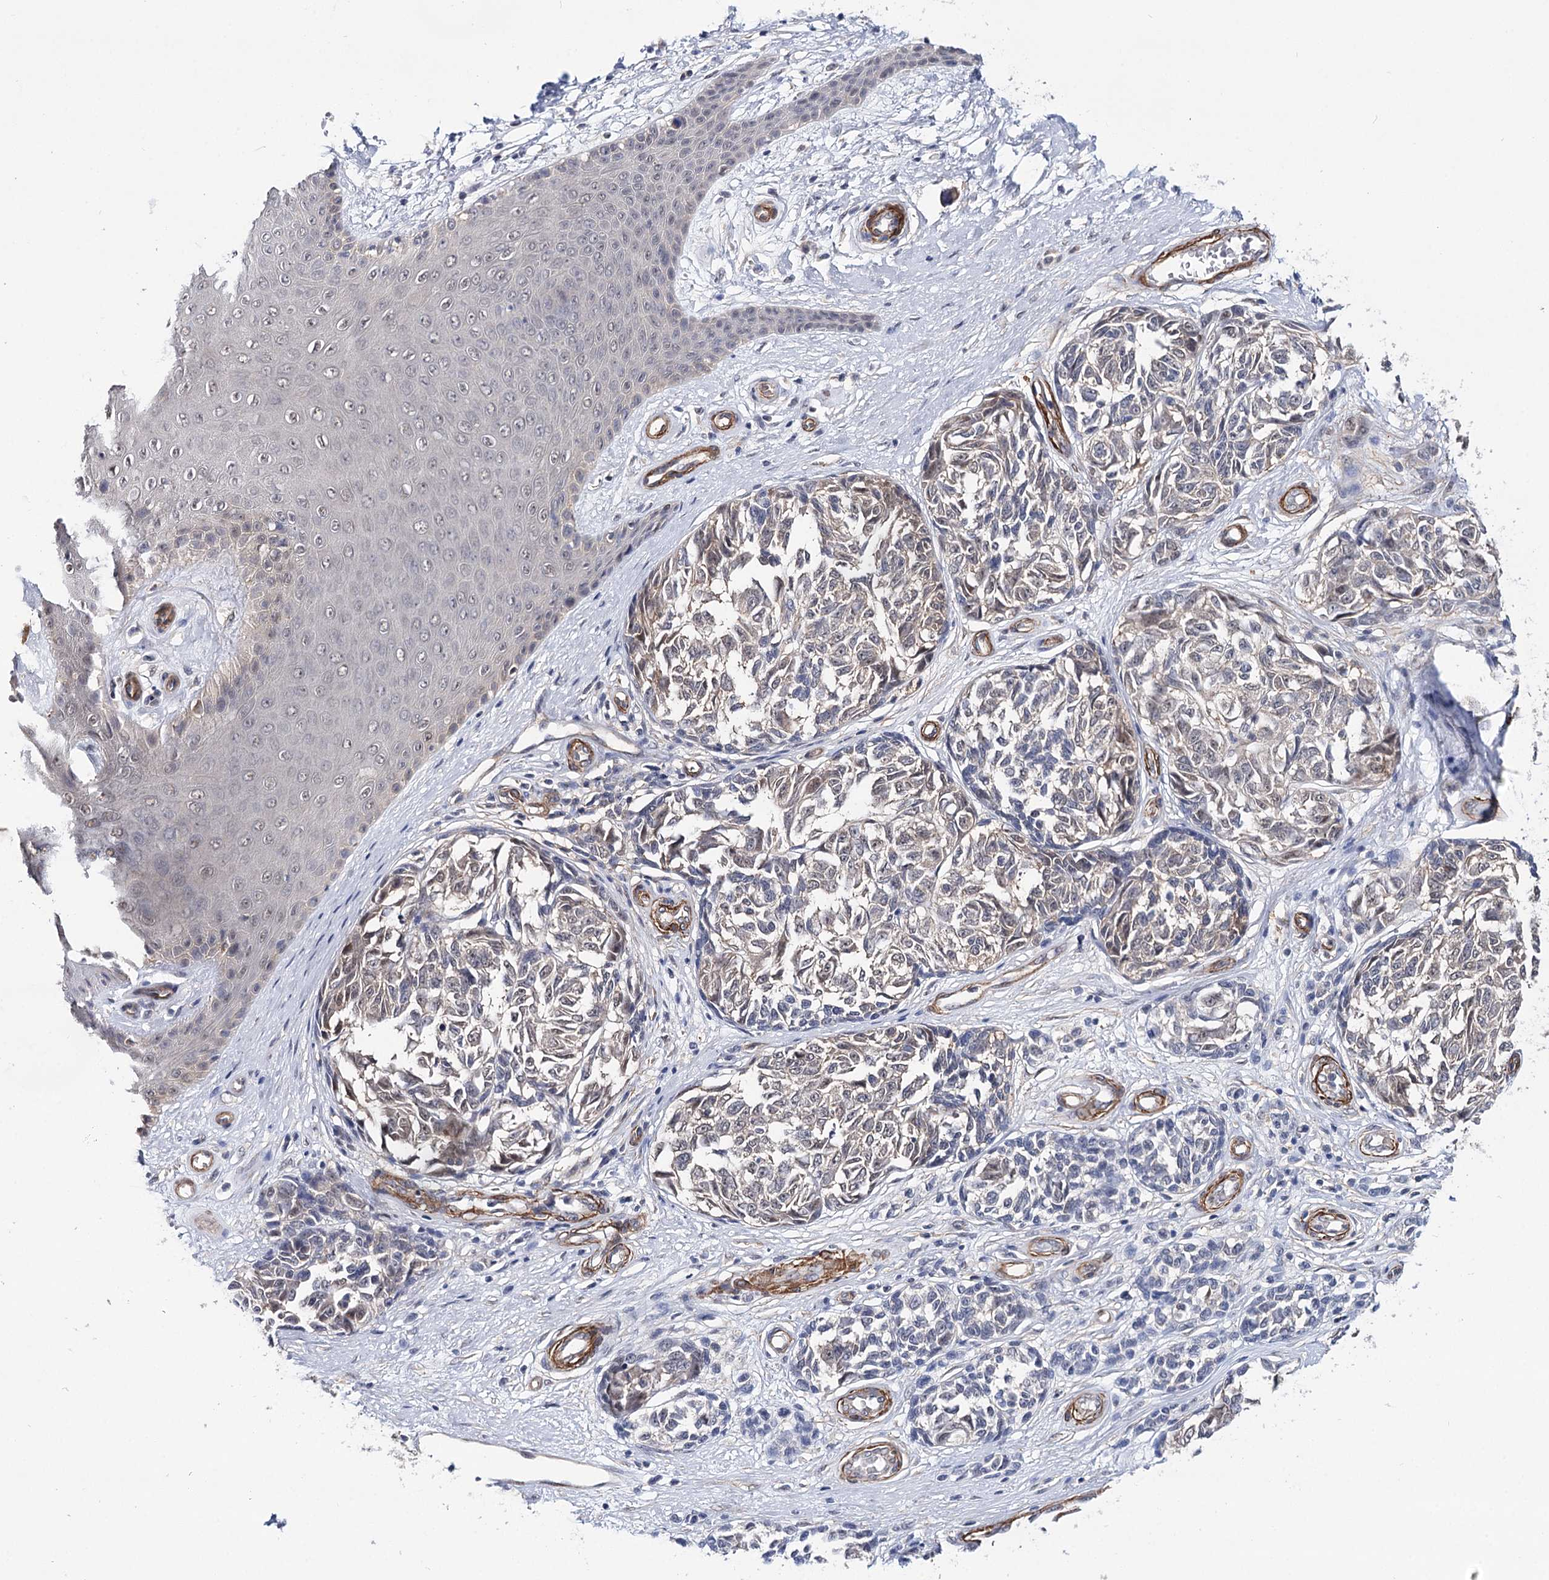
{"staining": {"intensity": "negative", "quantity": "none", "location": "none"}, "tissue": "melanoma", "cell_type": "Tumor cells", "image_type": "cancer", "snomed": [{"axis": "morphology", "description": "Malignant melanoma, NOS"}, {"axis": "topography", "description": "Skin"}], "caption": "DAB (3,3'-diaminobenzidine) immunohistochemical staining of melanoma exhibits no significant expression in tumor cells.", "gene": "PPP2R5B", "patient": {"sex": "female", "age": 64}}